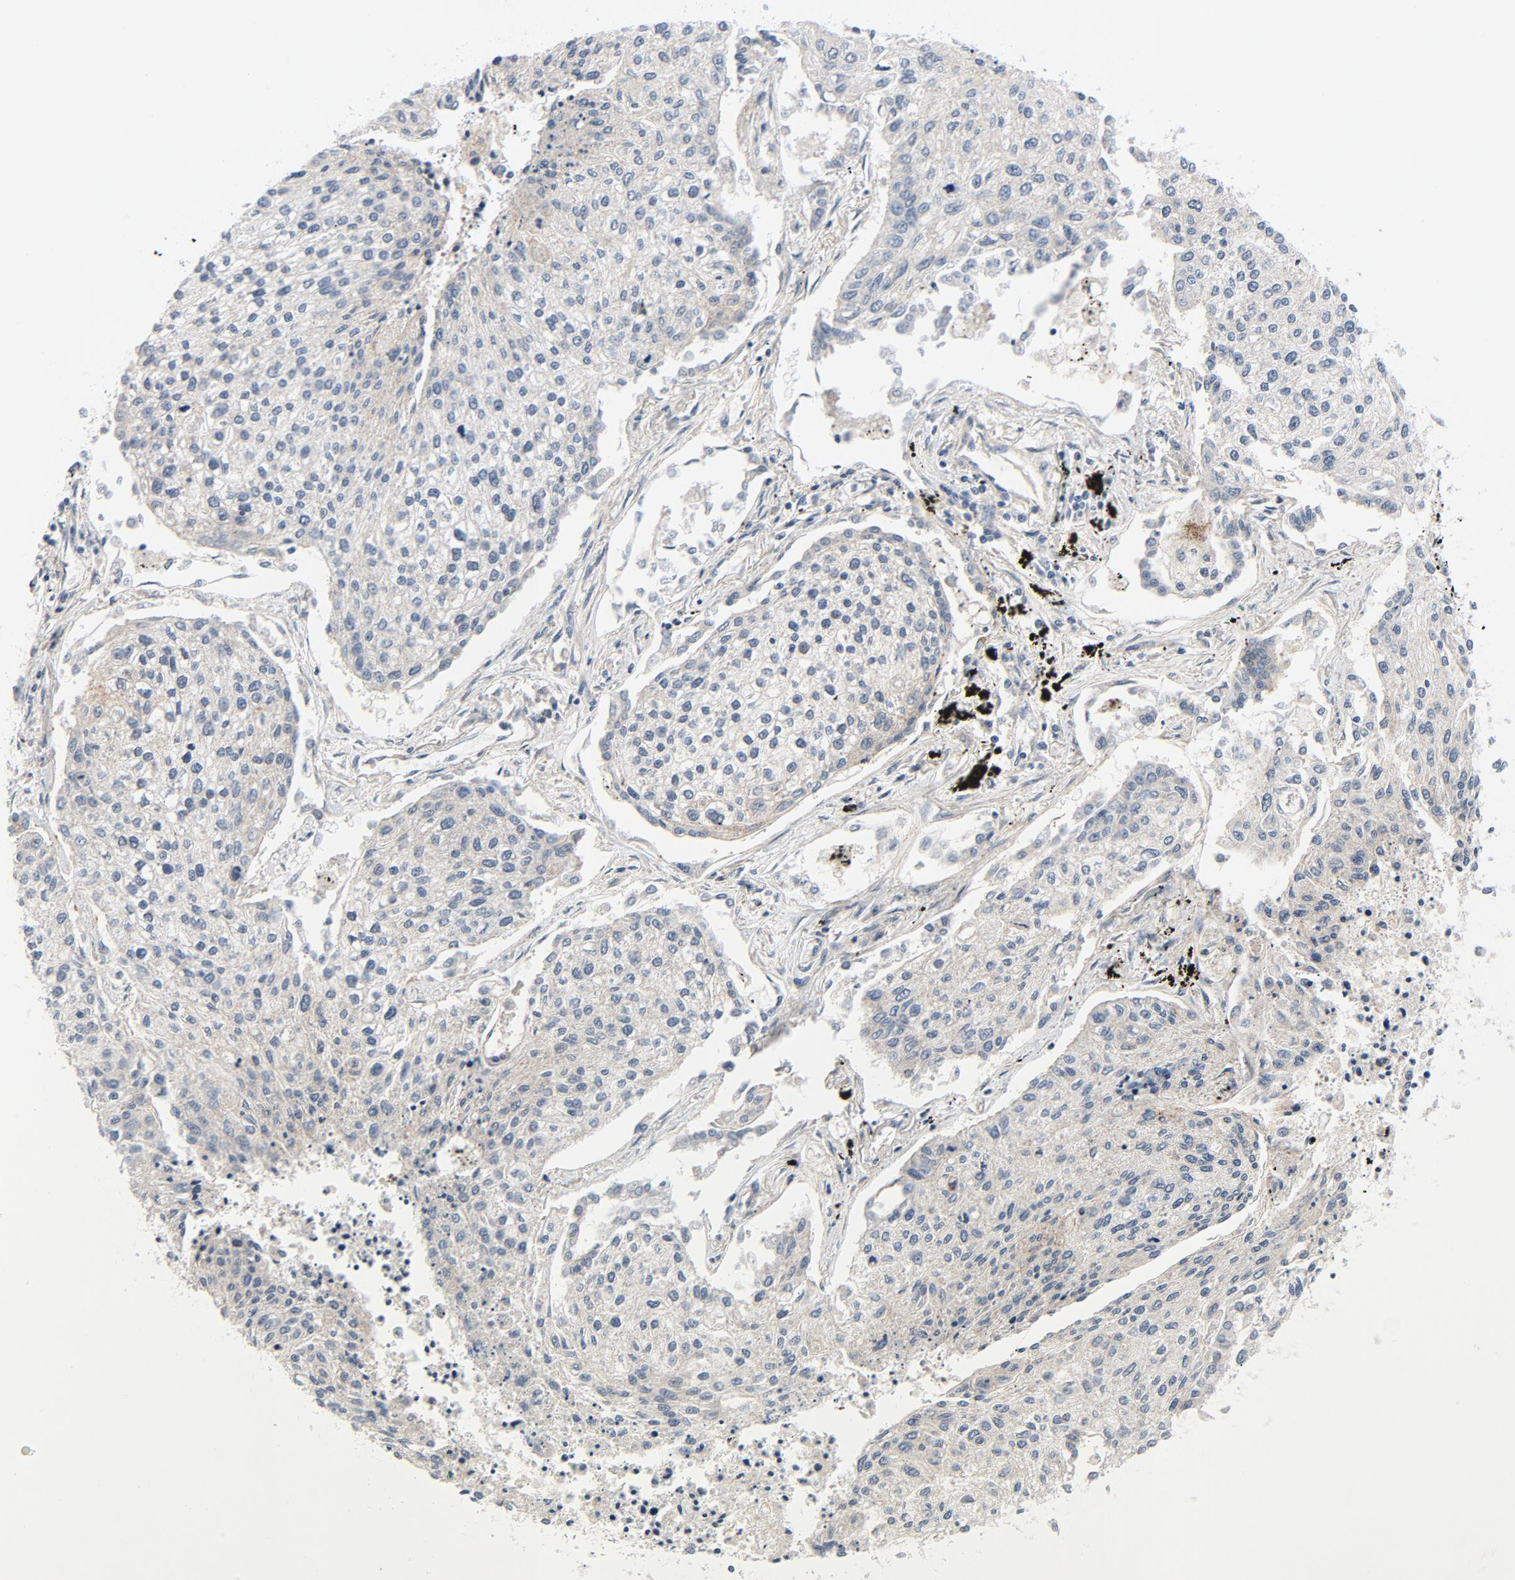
{"staining": {"intensity": "weak", "quantity": "25%-75%", "location": "cytoplasmic/membranous"}, "tissue": "lung cancer", "cell_type": "Tumor cells", "image_type": "cancer", "snomed": [{"axis": "morphology", "description": "Squamous cell carcinoma, NOS"}, {"axis": "topography", "description": "Lung"}], "caption": "Immunohistochemical staining of lung cancer (squamous cell carcinoma) demonstrates low levels of weak cytoplasmic/membranous protein positivity in approximately 25%-75% of tumor cells. Using DAB (brown) and hematoxylin (blue) stains, captured at high magnification using brightfield microscopy.", "gene": "TSG101", "patient": {"sex": "male", "age": 75}}